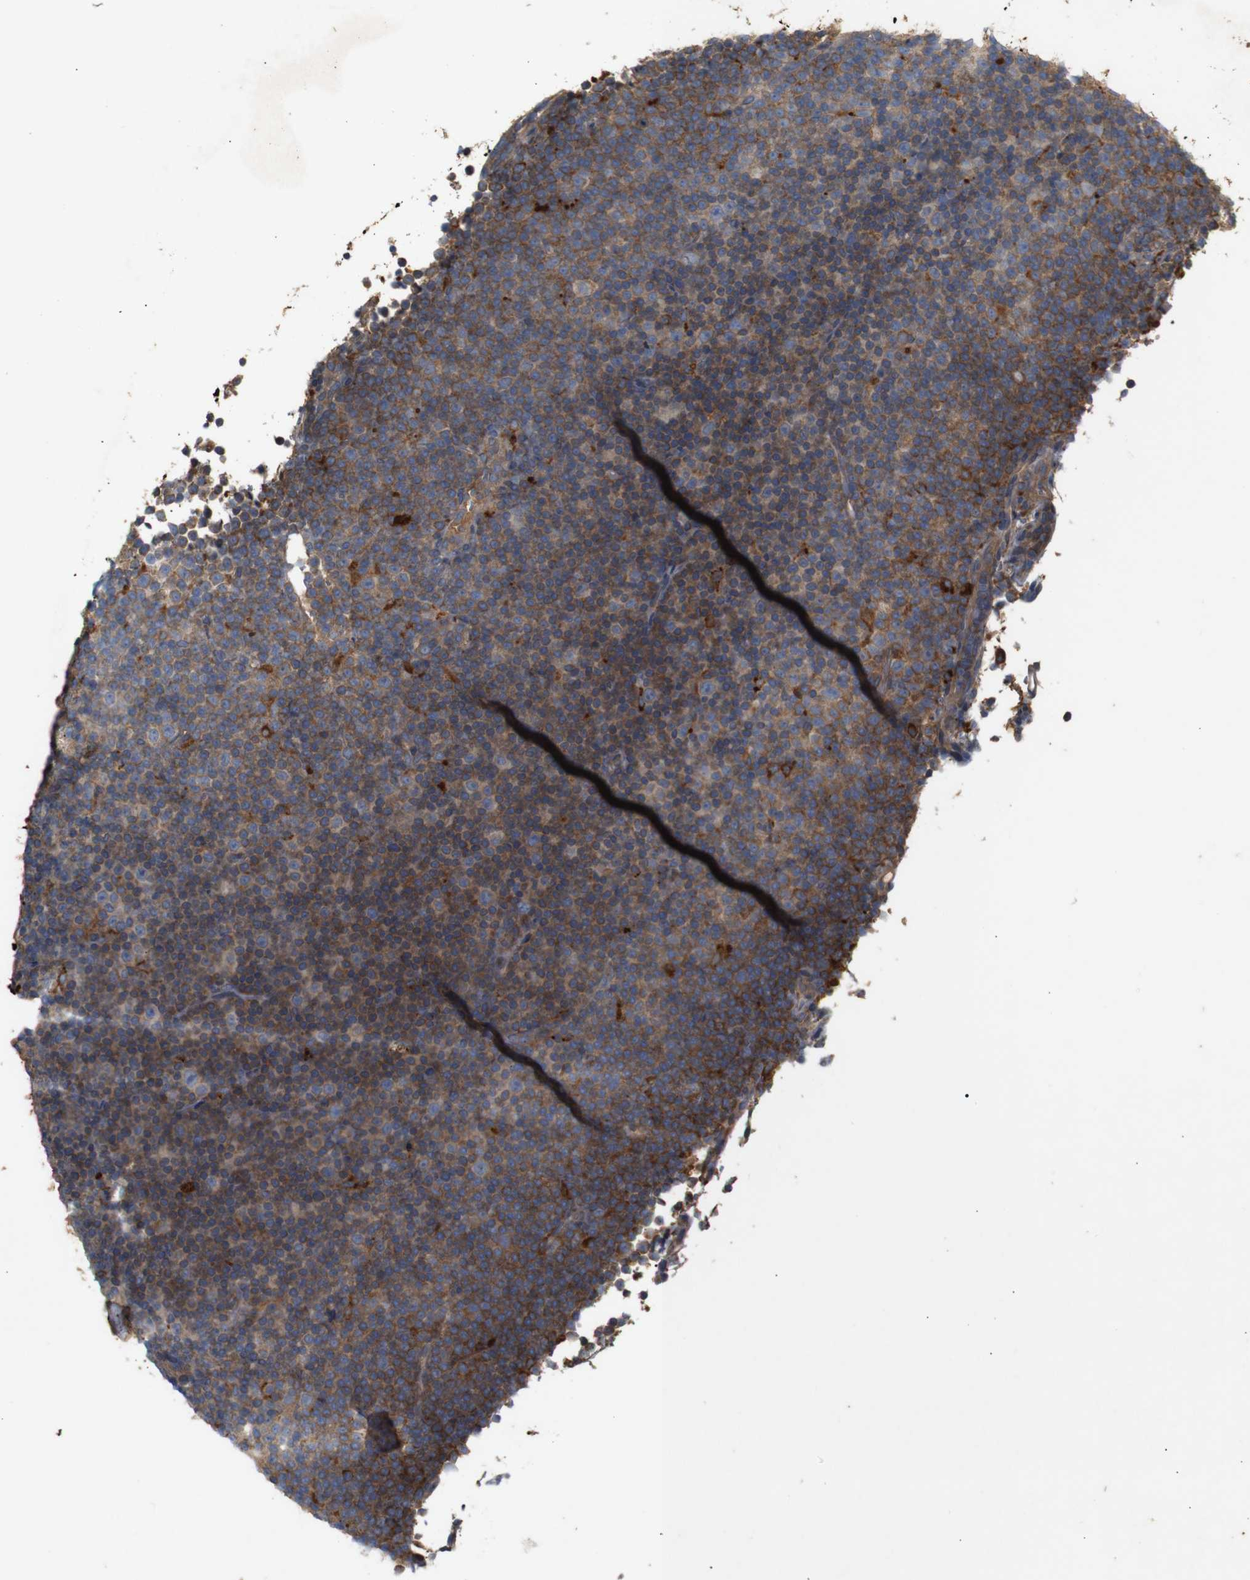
{"staining": {"intensity": "moderate", "quantity": "25%-75%", "location": "cytoplasmic/membranous"}, "tissue": "lymphoma", "cell_type": "Tumor cells", "image_type": "cancer", "snomed": [{"axis": "morphology", "description": "Malignant lymphoma, non-Hodgkin's type, Low grade"}, {"axis": "topography", "description": "Lymph node"}], "caption": "Immunohistochemical staining of human low-grade malignant lymphoma, non-Hodgkin's type exhibits moderate cytoplasmic/membranous protein staining in about 25%-75% of tumor cells. (DAB (3,3'-diaminobenzidine) IHC with brightfield microscopy, high magnification).", "gene": "PTPN1", "patient": {"sex": "female", "age": 67}}